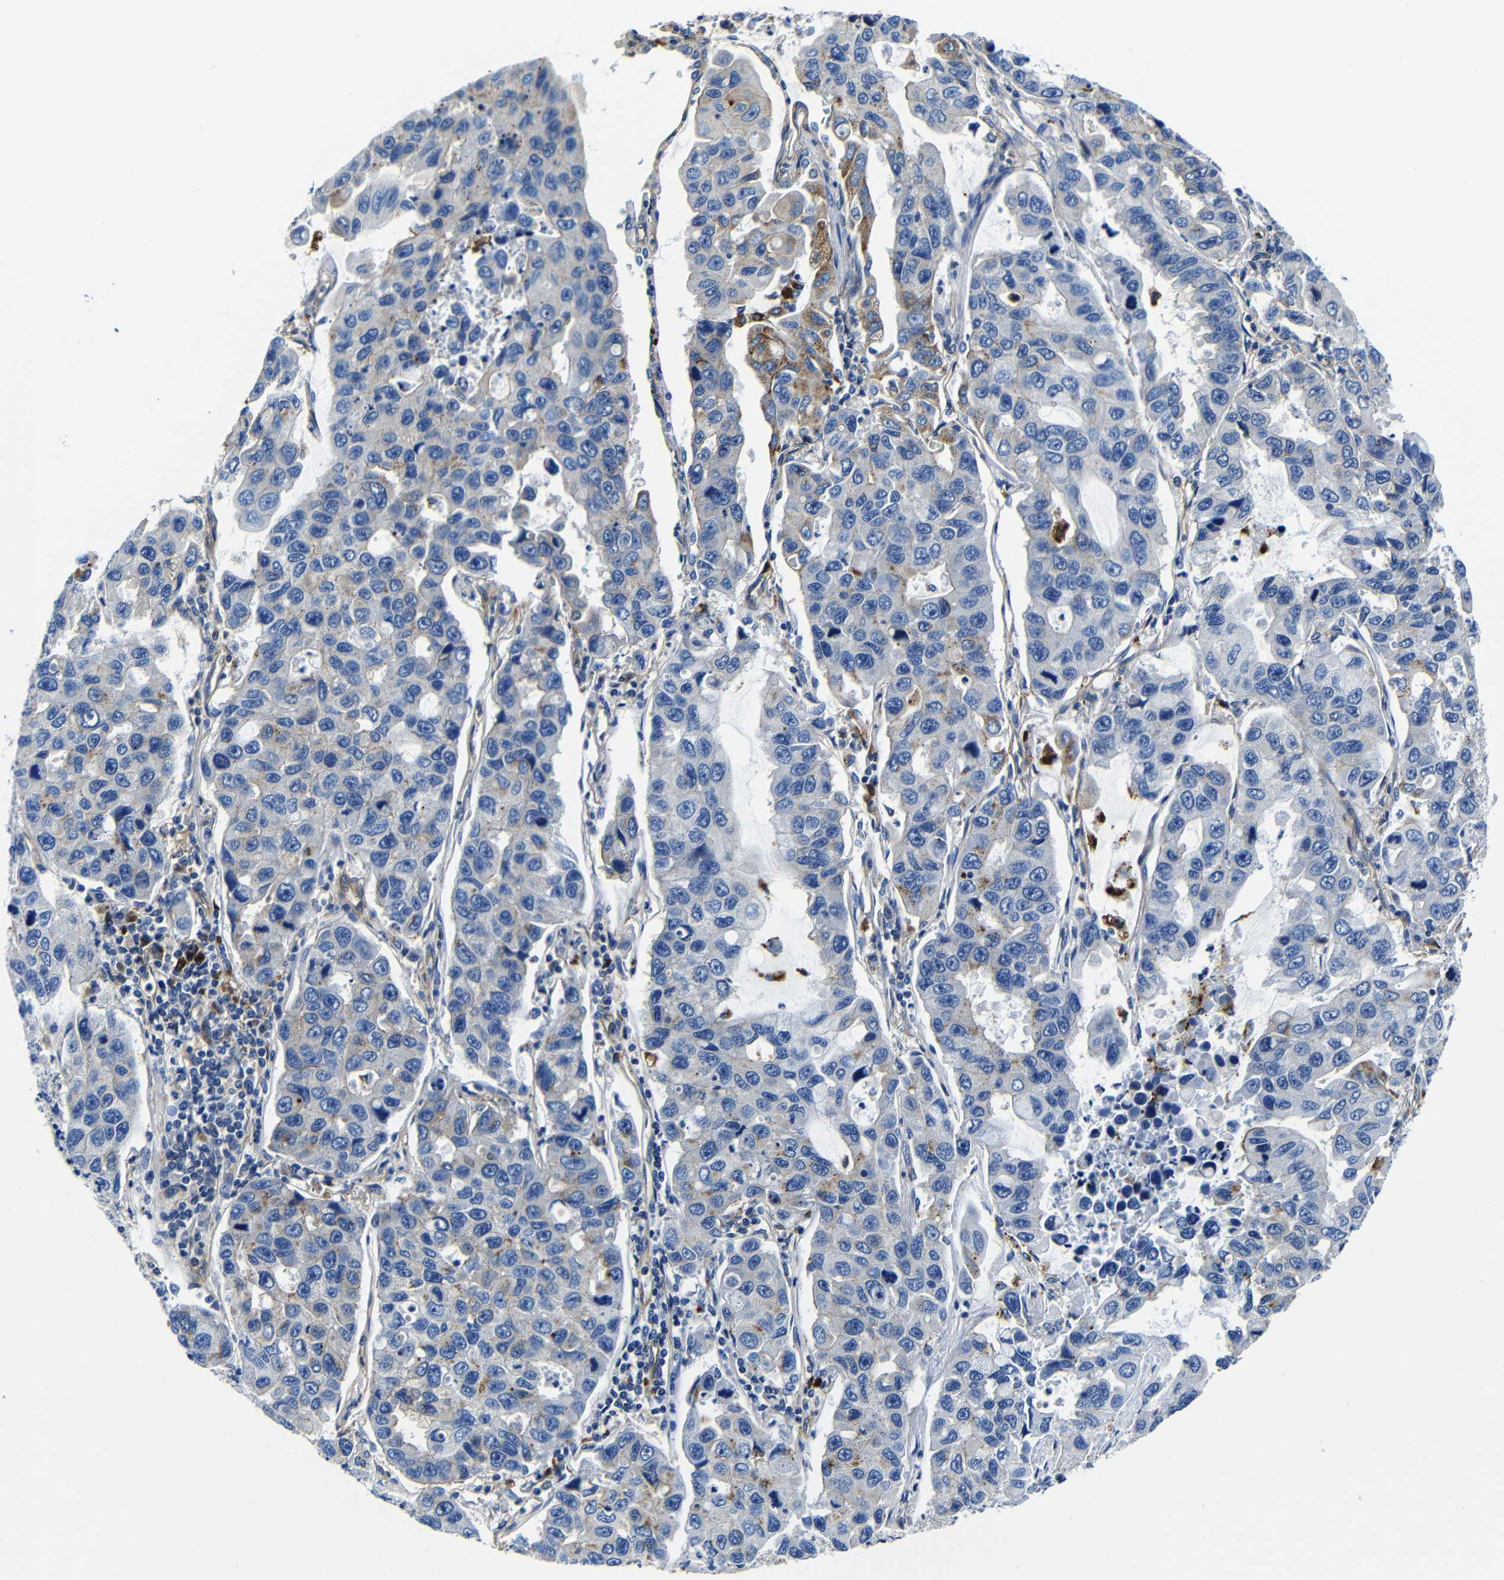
{"staining": {"intensity": "moderate", "quantity": "25%-75%", "location": "cytoplasmic/membranous"}, "tissue": "lung cancer", "cell_type": "Tumor cells", "image_type": "cancer", "snomed": [{"axis": "morphology", "description": "Adenocarcinoma, NOS"}, {"axis": "topography", "description": "Lung"}], "caption": "About 25%-75% of tumor cells in adenocarcinoma (lung) display moderate cytoplasmic/membranous protein staining as visualized by brown immunohistochemical staining.", "gene": "GIMAP2", "patient": {"sex": "male", "age": 64}}